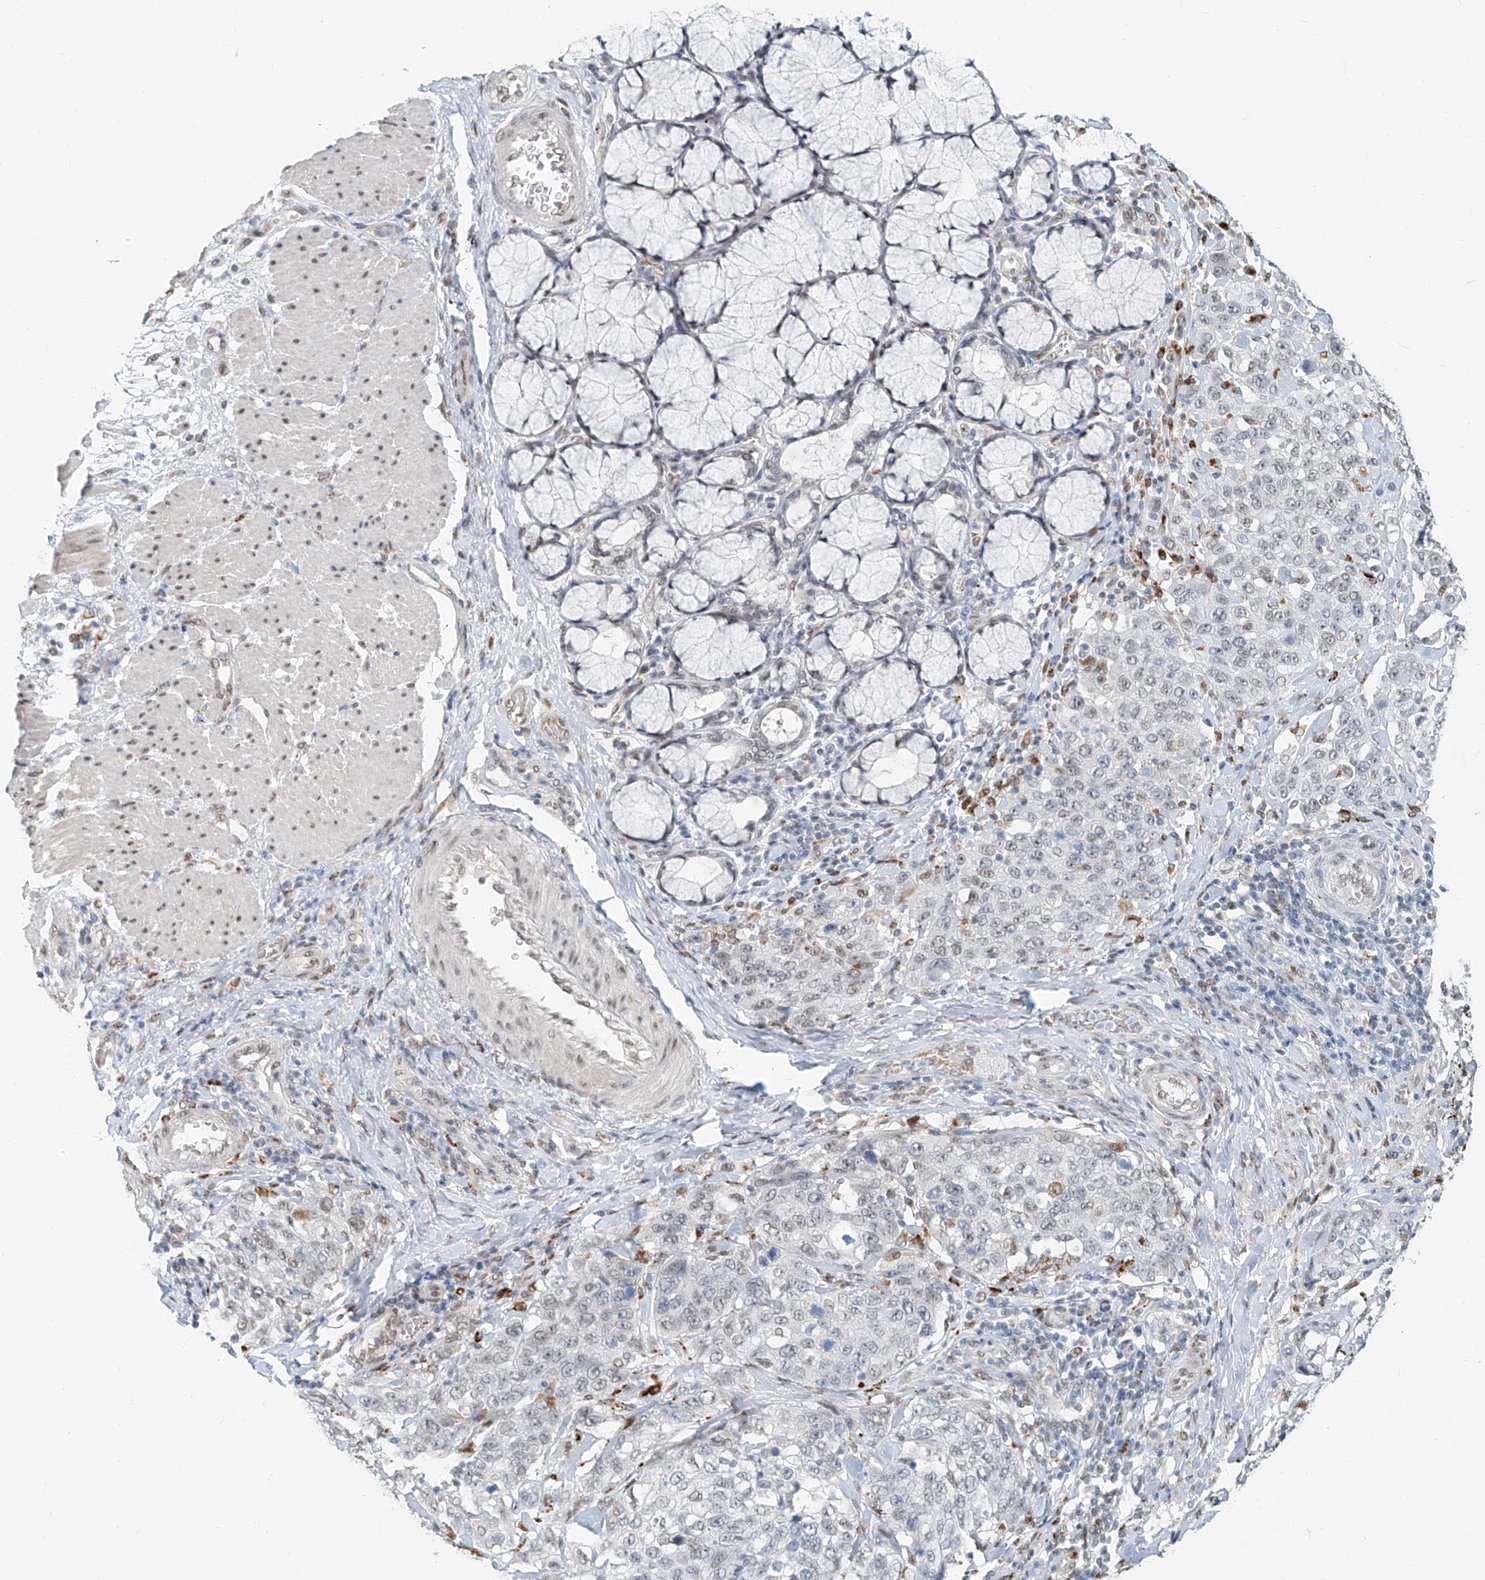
{"staining": {"intensity": "negative", "quantity": "none", "location": "none"}, "tissue": "stomach cancer", "cell_type": "Tumor cells", "image_type": "cancer", "snomed": [{"axis": "morphology", "description": "Adenocarcinoma, NOS"}, {"axis": "topography", "description": "Stomach"}], "caption": "This is an immunohistochemistry histopathology image of human stomach cancer. There is no expression in tumor cells.", "gene": "SASH1", "patient": {"sex": "male", "age": 48}}